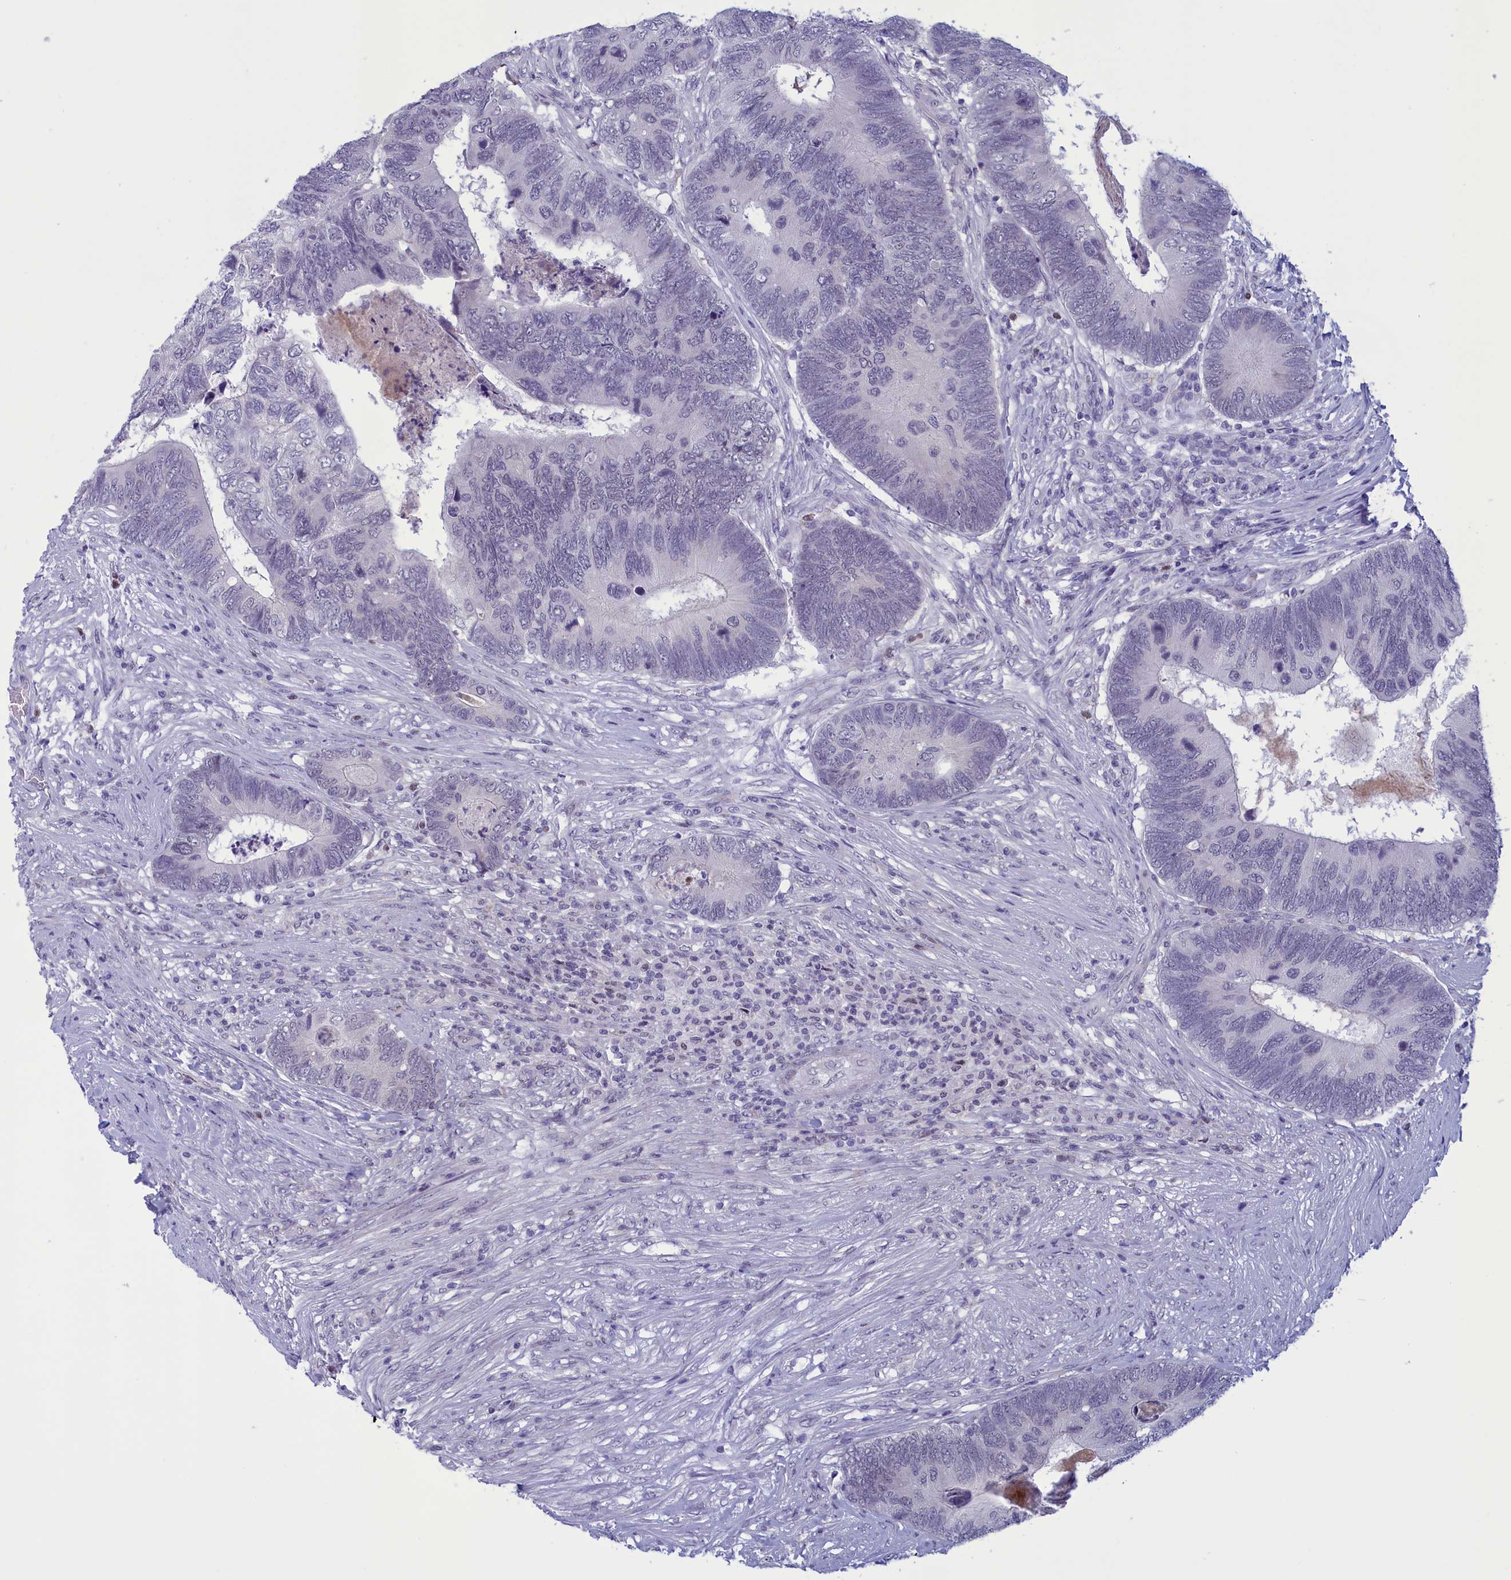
{"staining": {"intensity": "negative", "quantity": "none", "location": "none"}, "tissue": "colorectal cancer", "cell_type": "Tumor cells", "image_type": "cancer", "snomed": [{"axis": "morphology", "description": "Adenocarcinoma, NOS"}, {"axis": "topography", "description": "Colon"}], "caption": "Human colorectal cancer stained for a protein using immunohistochemistry exhibits no positivity in tumor cells.", "gene": "ELOA2", "patient": {"sex": "female", "age": 67}}